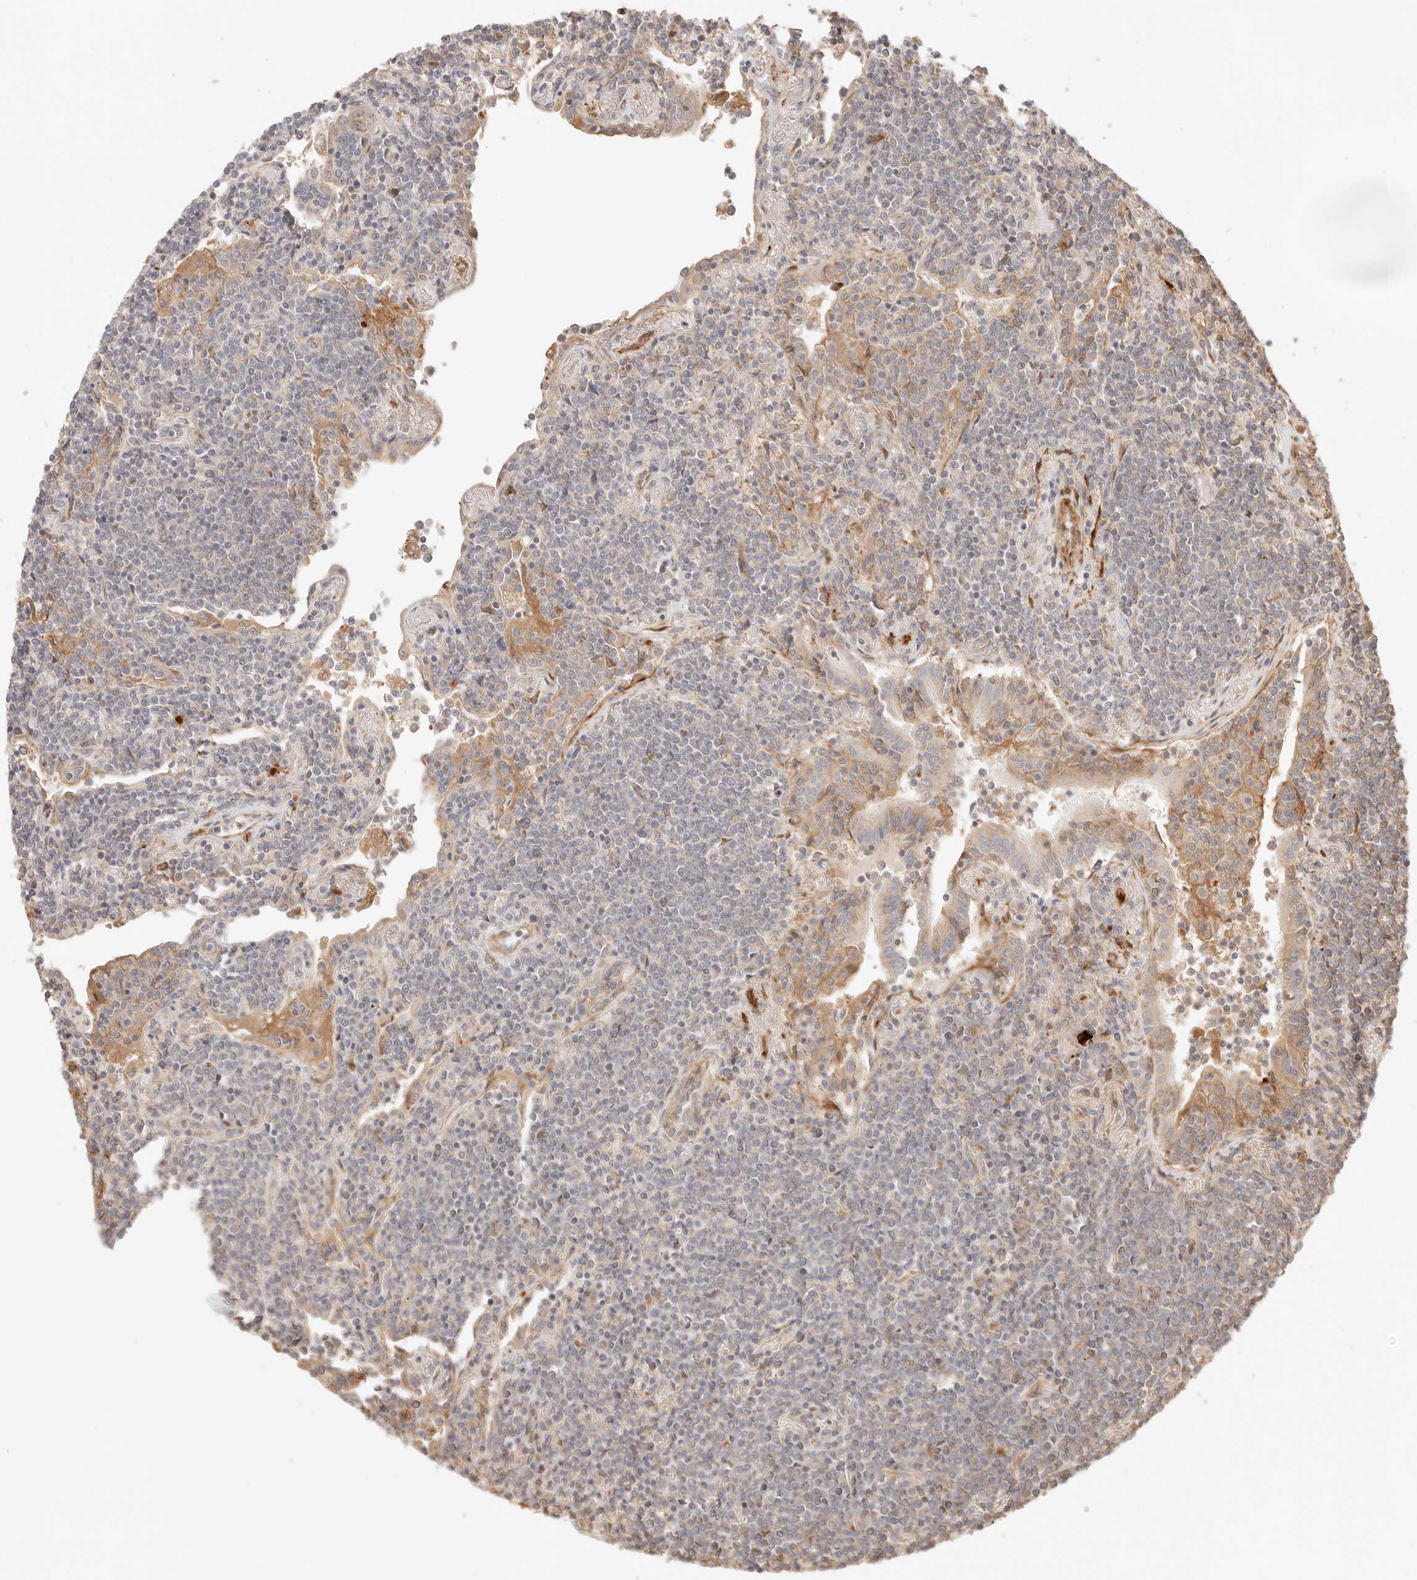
{"staining": {"intensity": "negative", "quantity": "none", "location": "none"}, "tissue": "lymphoma", "cell_type": "Tumor cells", "image_type": "cancer", "snomed": [{"axis": "morphology", "description": "Malignant lymphoma, non-Hodgkin's type, Low grade"}, {"axis": "topography", "description": "Lung"}], "caption": "Tumor cells are negative for protein expression in human low-grade malignant lymphoma, non-Hodgkin's type.", "gene": "IL1R2", "patient": {"sex": "female", "age": 71}}